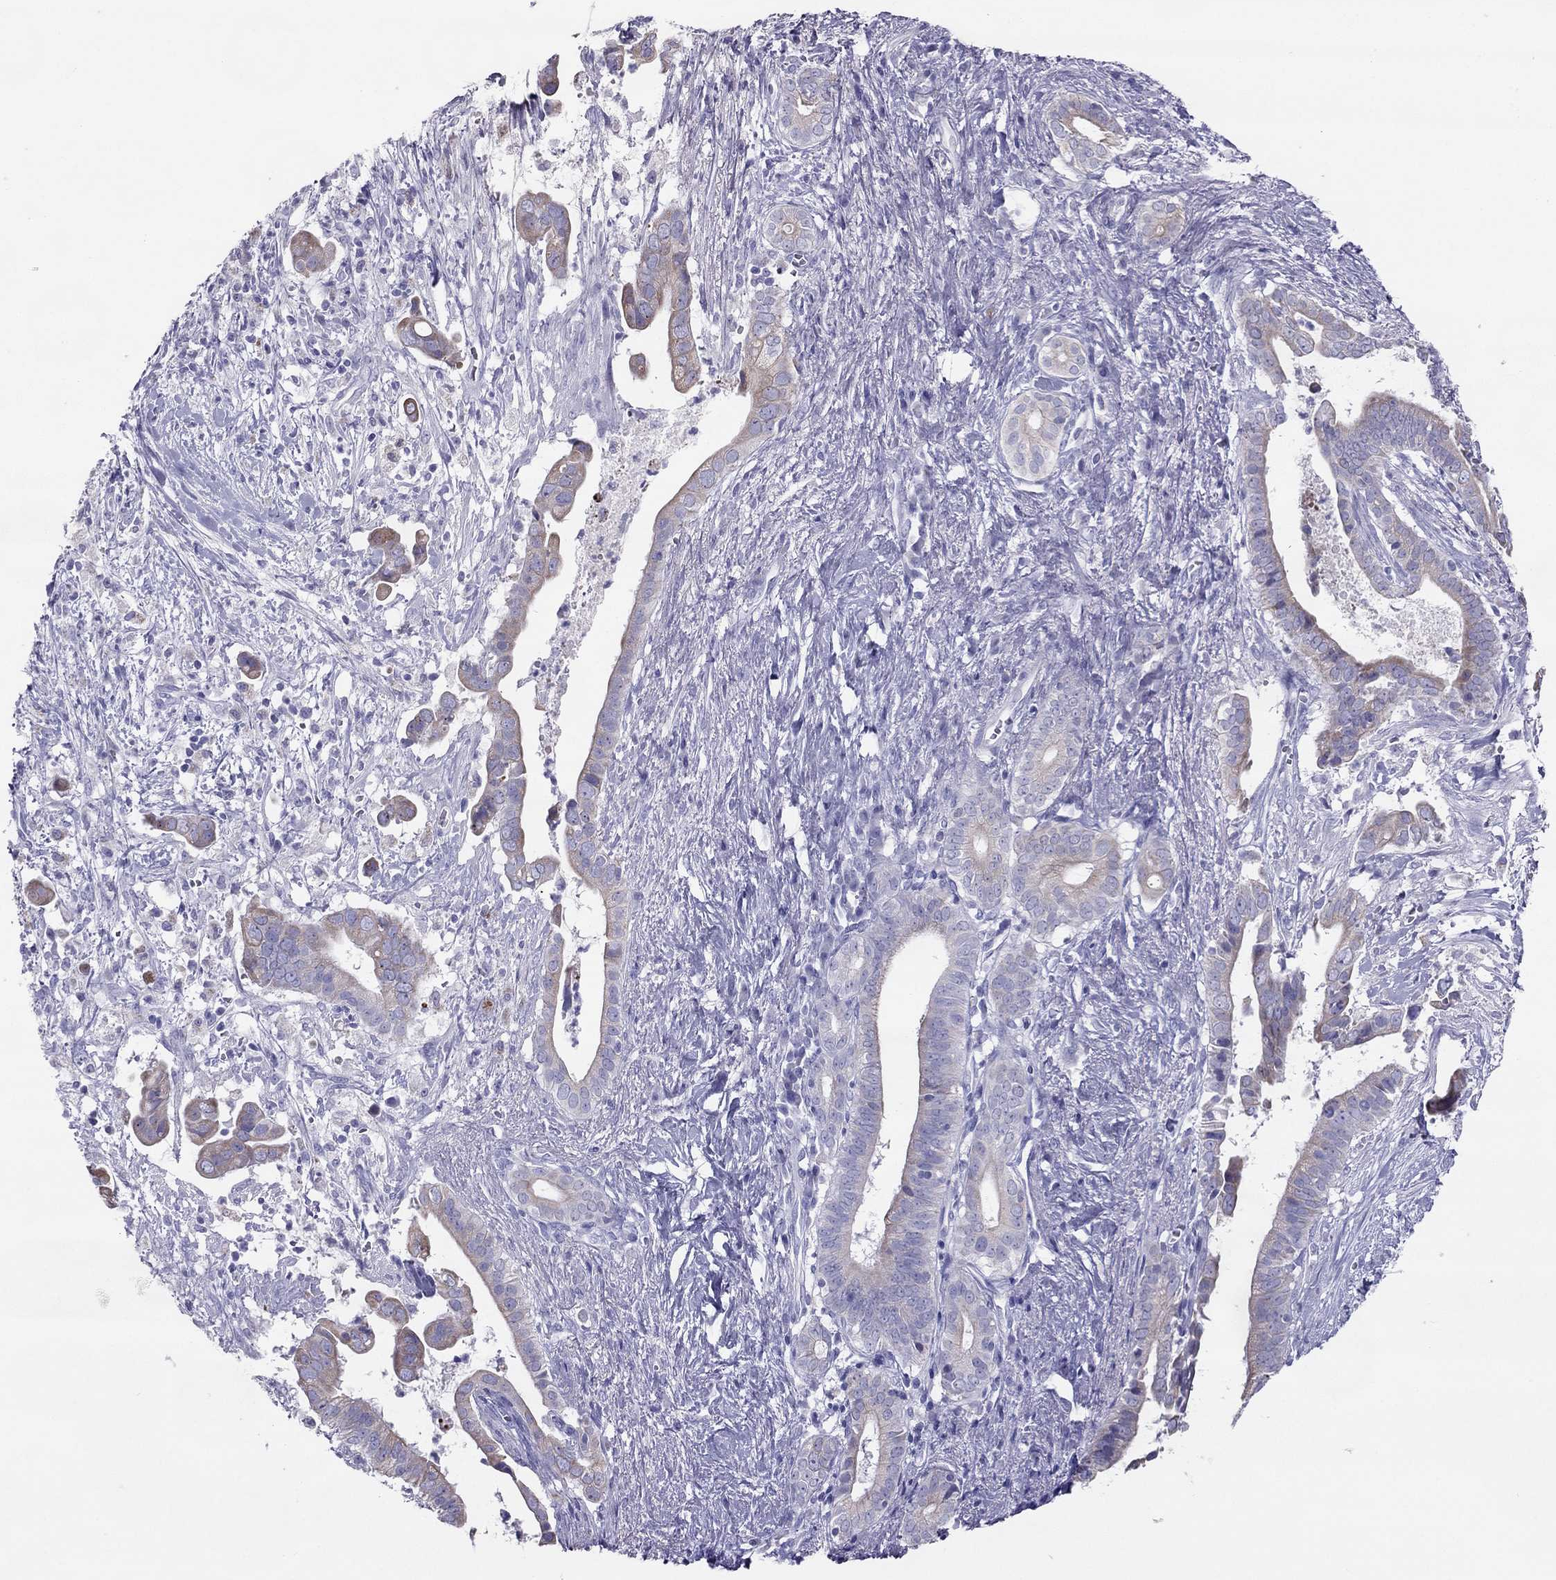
{"staining": {"intensity": "weak", "quantity": "<25%", "location": "cytoplasmic/membranous"}, "tissue": "pancreatic cancer", "cell_type": "Tumor cells", "image_type": "cancer", "snomed": [{"axis": "morphology", "description": "Adenocarcinoma, NOS"}, {"axis": "topography", "description": "Pancreas"}], "caption": "Tumor cells are negative for brown protein staining in pancreatic cancer (adenocarcinoma).", "gene": "MAEL", "patient": {"sex": "male", "age": 61}}